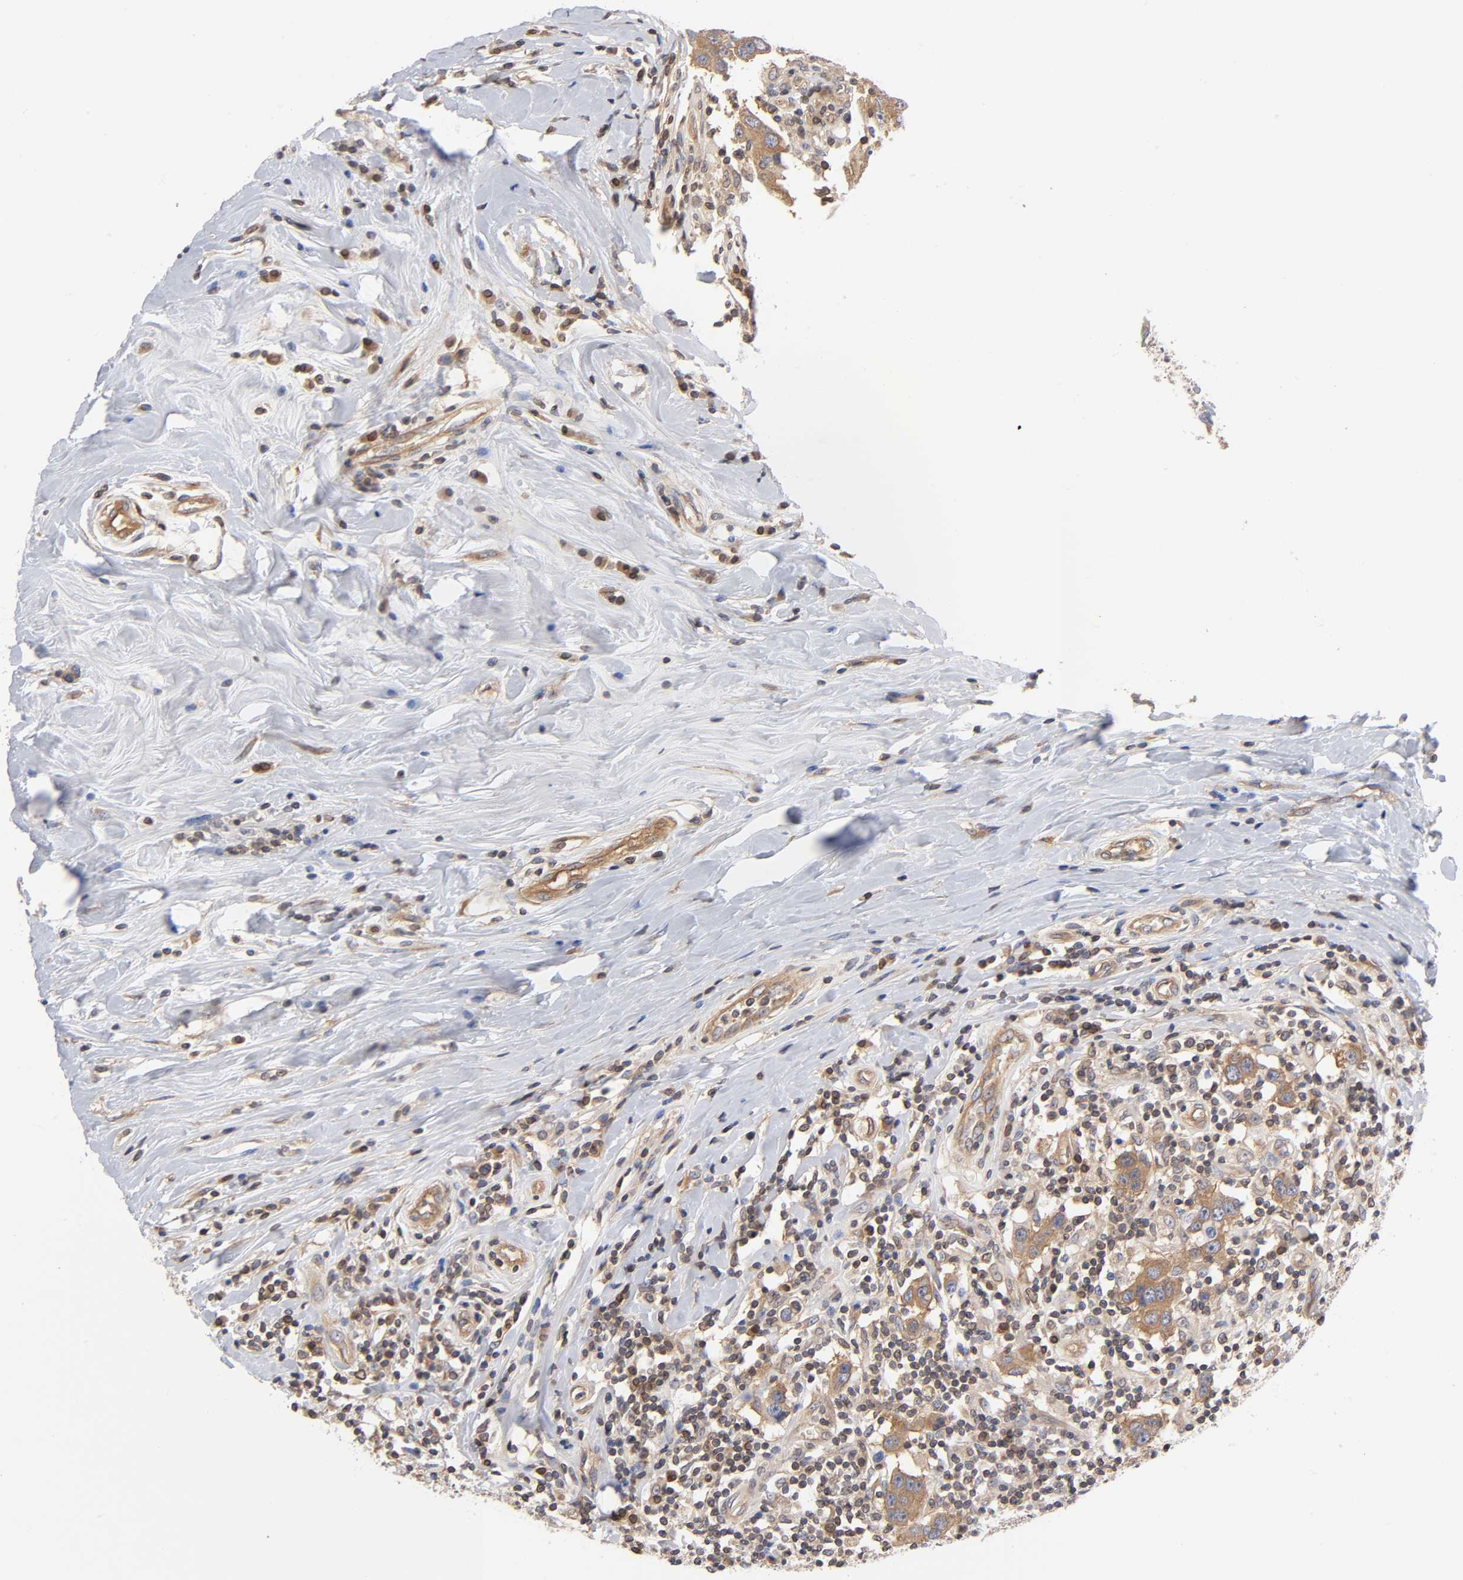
{"staining": {"intensity": "weak", "quantity": ">75%", "location": "cytoplasmic/membranous"}, "tissue": "breast cancer", "cell_type": "Tumor cells", "image_type": "cancer", "snomed": [{"axis": "morphology", "description": "Duct carcinoma"}, {"axis": "topography", "description": "Breast"}], "caption": "The image reveals immunohistochemical staining of breast cancer (invasive ductal carcinoma). There is weak cytoplasmic/membranous expression is seen in about >75% of tumor cells.", "gene": "STRN3", "patient": {"sex": "female", "age": 27}}